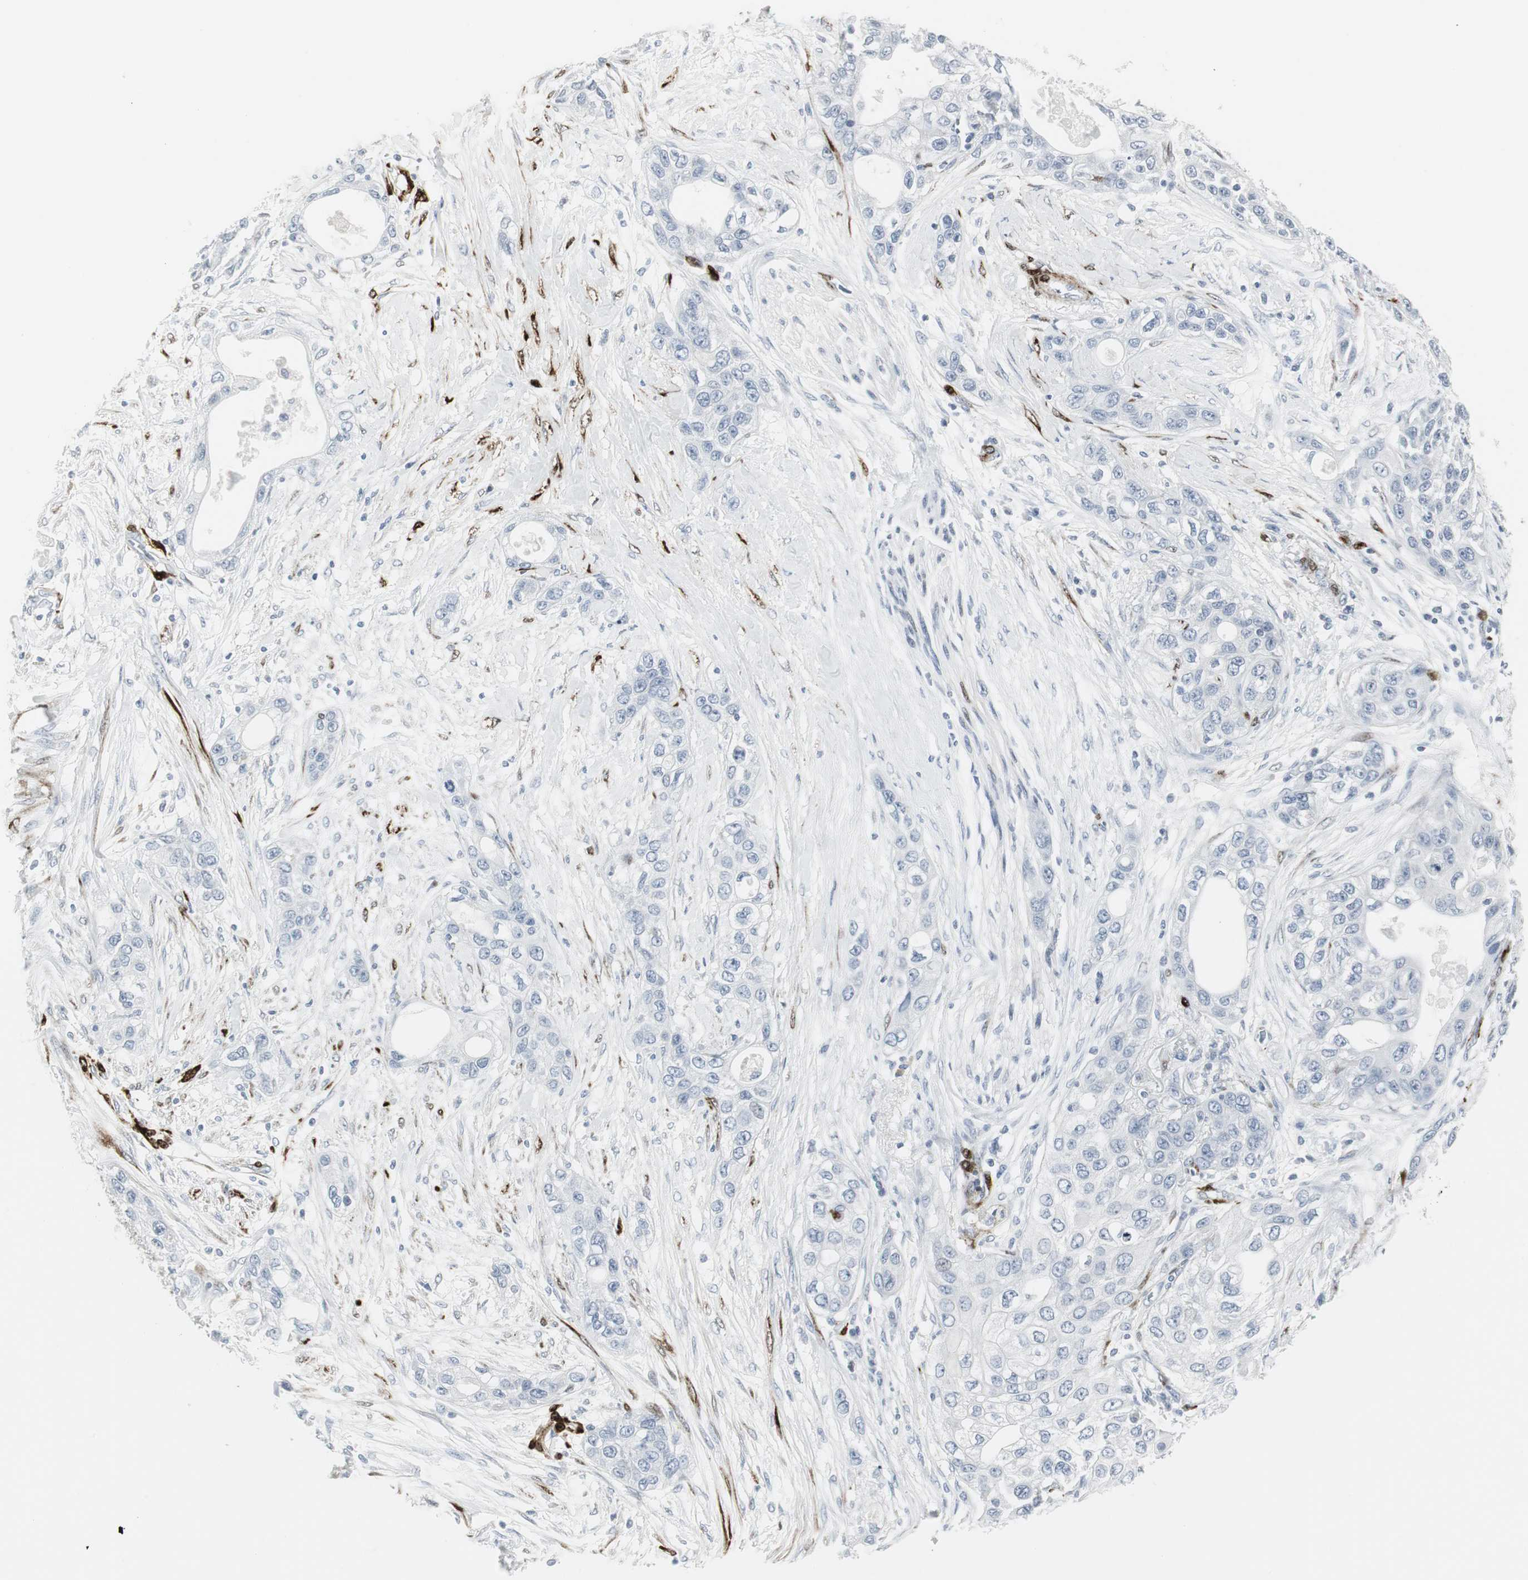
{"staining": {"intensity": "negative", "quantity": "none", "location": "none"}, "tissue": "pancreatic cancer", "cell_type": "Tumor cells", "image_type": "cancer", "snomed": [{"axis": "morphology", "description": "Adenocarcinoma, NOS"}, {"axis": "topography", "description": "Pancreas"}], "caption": "Pancreatic cancer (adenocarcinoma) was stained to show a protein in brown. There is no significant positivity in tumor cells.", "gene": "PPP1R14A", "patient": {"sex": "female", "age": 70}}